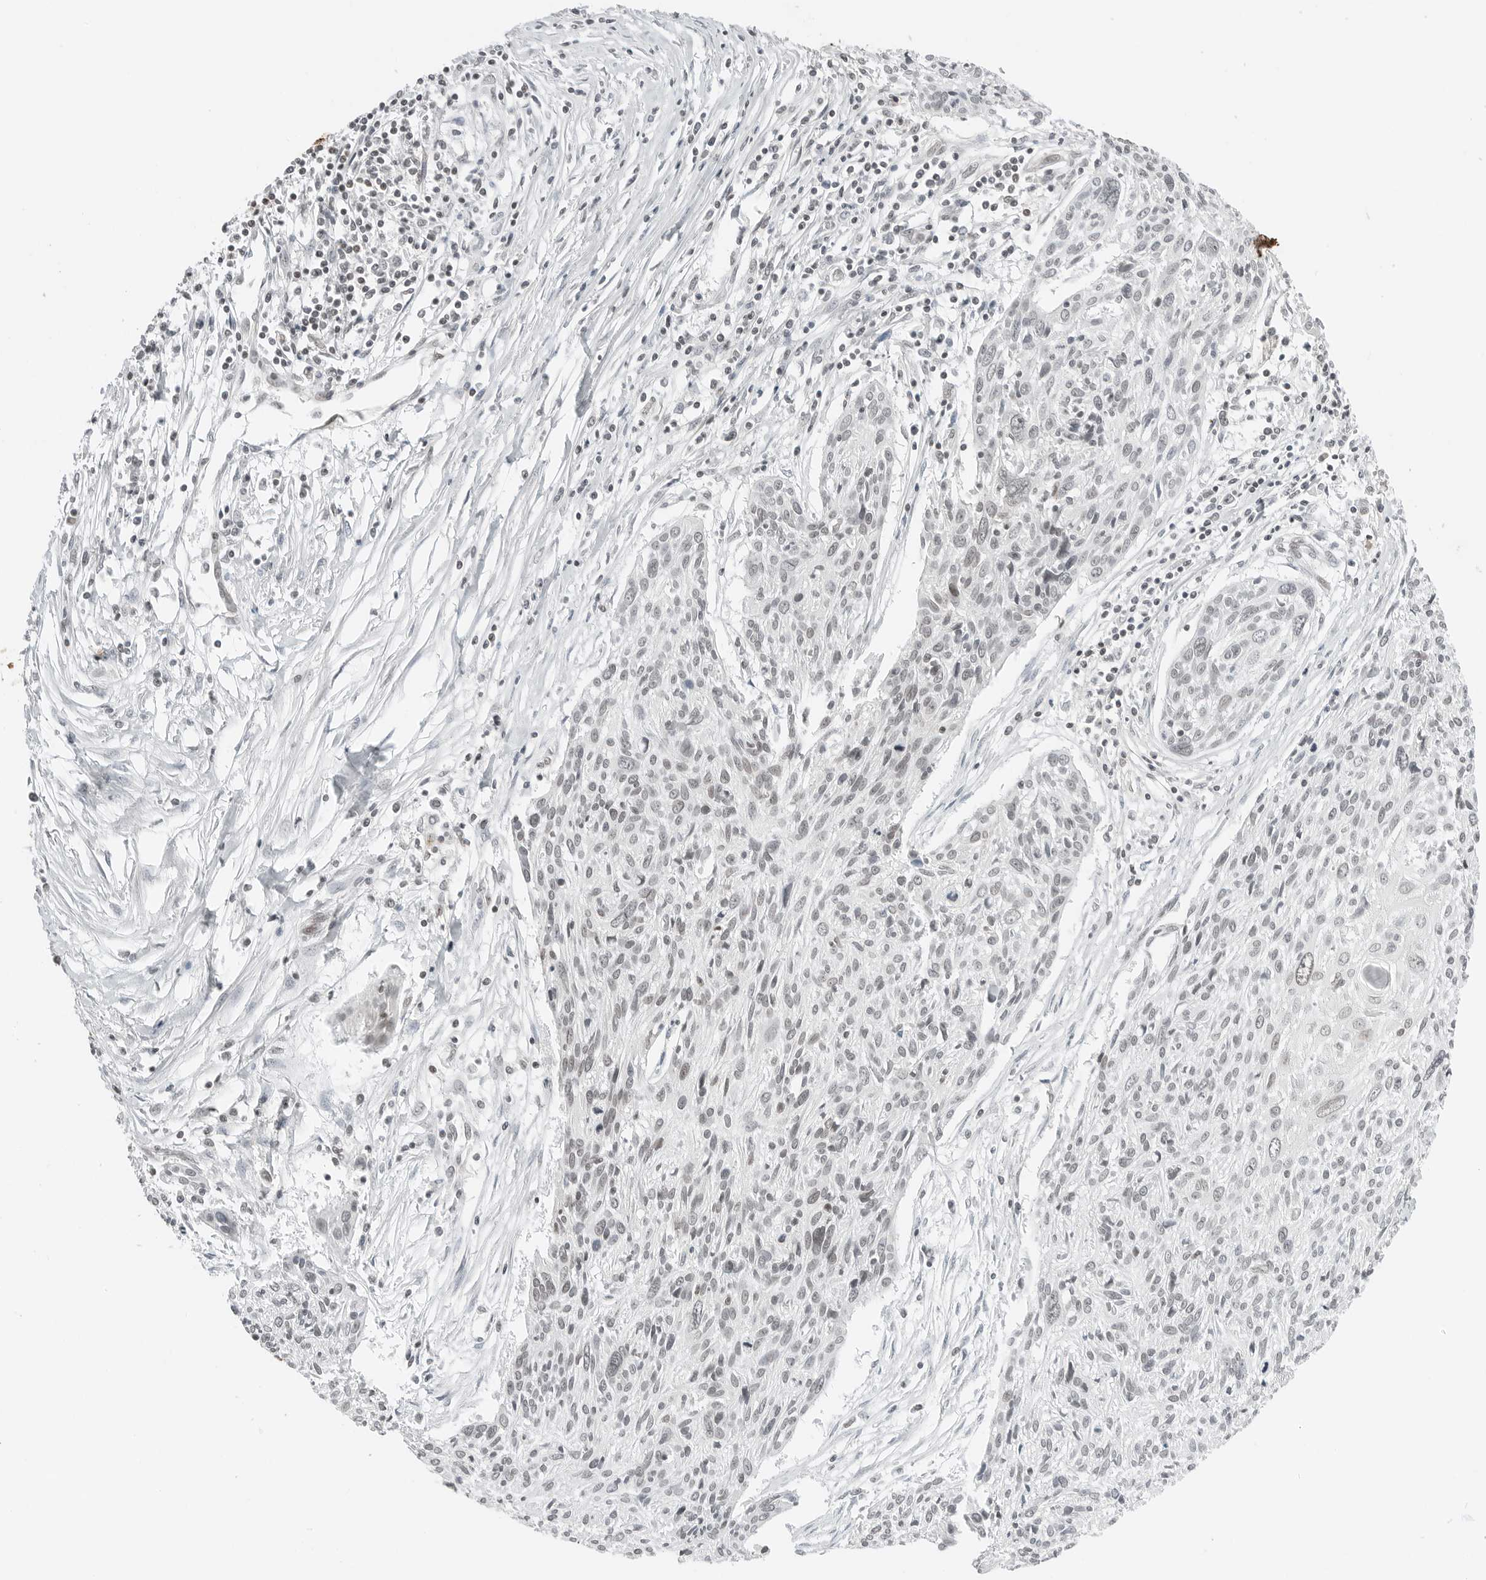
{"staining": {"intensity": "negative", "quantity": "none", "location": "none"}, "tissue": "cervical cancer", "cell_type": "Tumor cells", "image_type": "cancer", "snomed": [{"axis": "morphology", "description": "Squamous cell carcinoma, NOS"}, {"axis": "topography", "description": "Cervix"}], "caption": "A histopathology image of cervical squamous cell carcinoma stained for a protein shows no brown staining in tumor cells.", "gene": "CRTC2", "patient": {"sex": "female", "age": 51}}